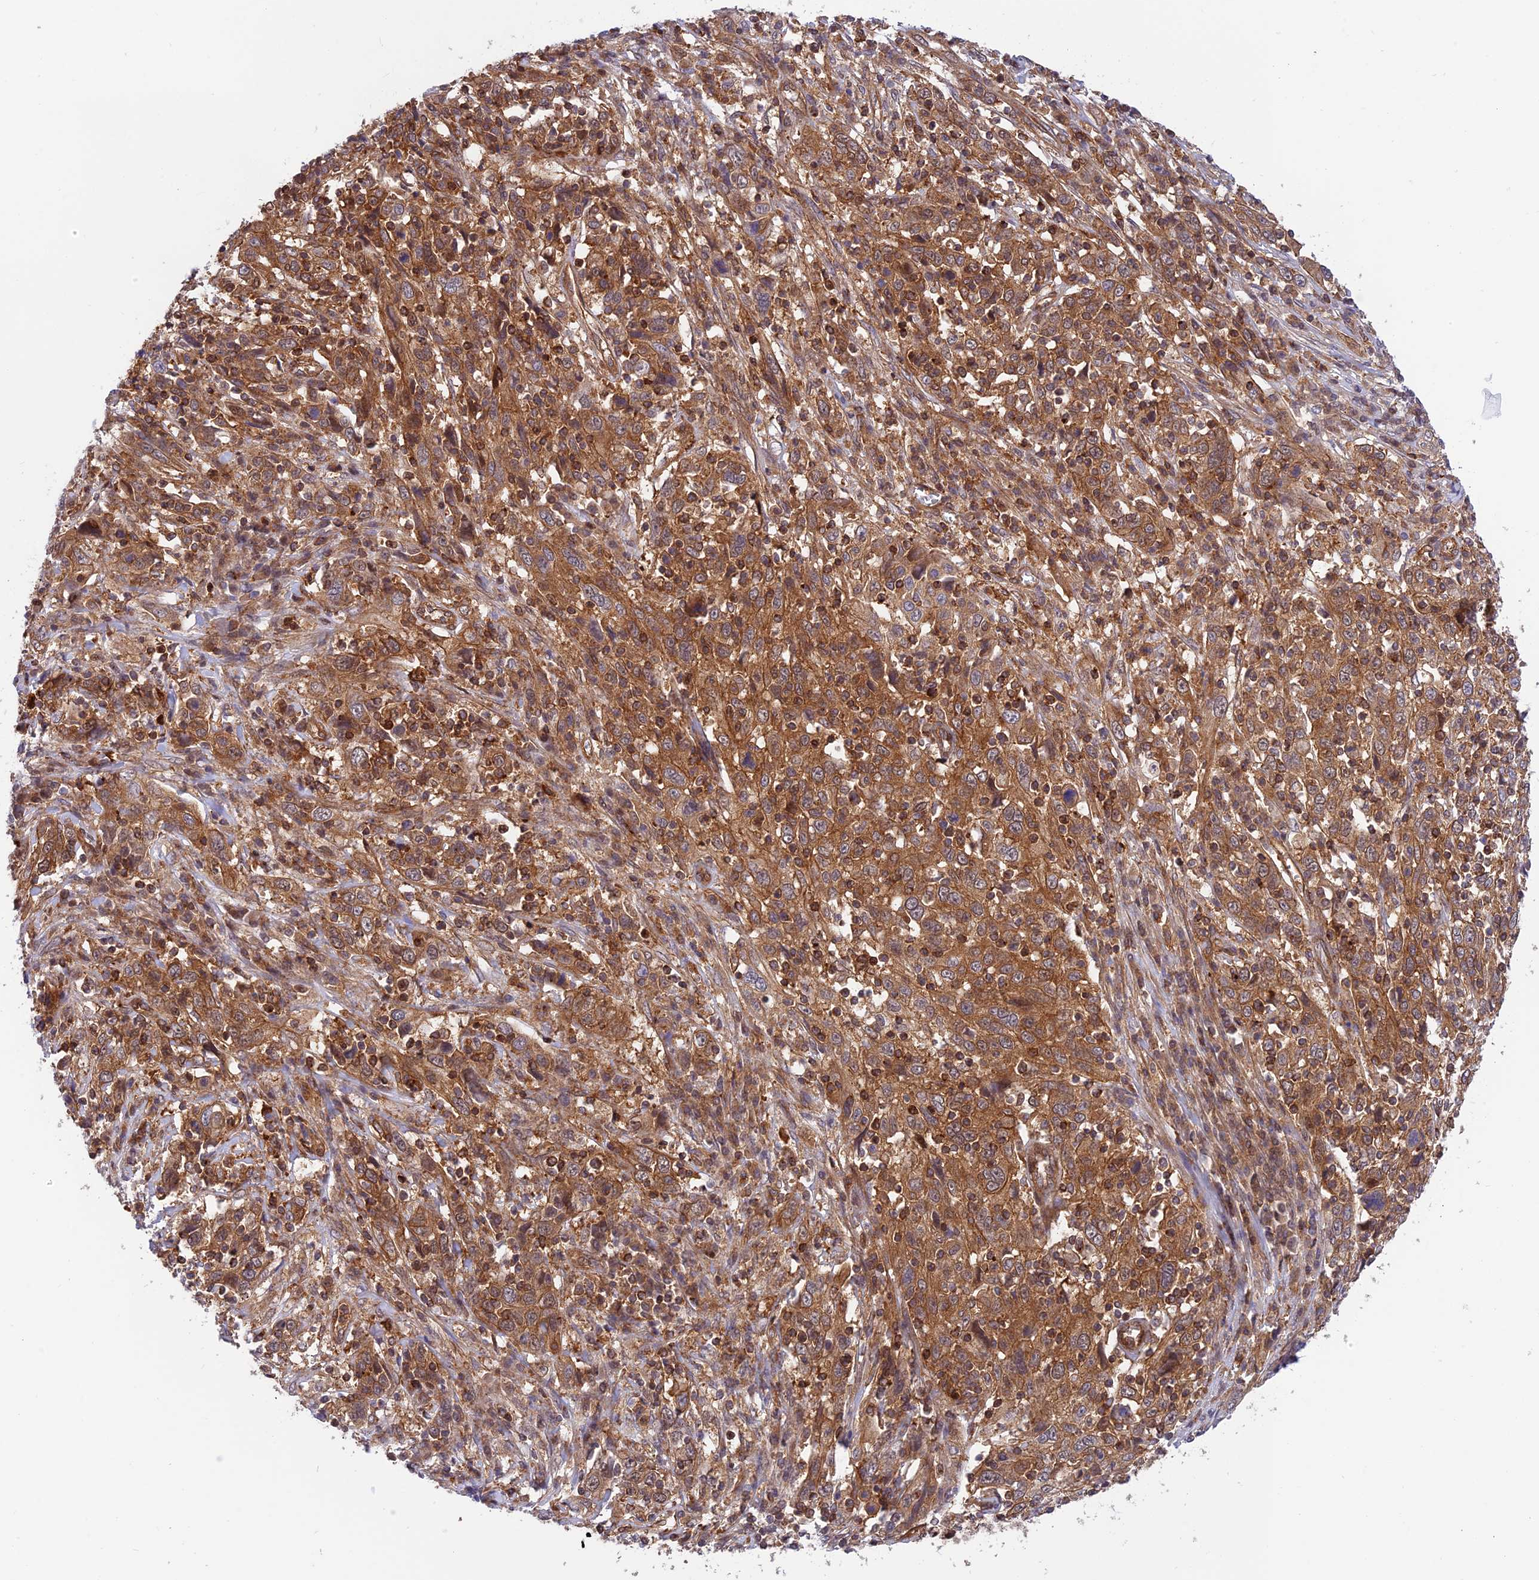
{"staining": {"intensity": "strong", "quantity": ">75%", "location": "cytoplasmic/membranous"}, "tissue": "cervical cancer", "cell_type": "Tumor cells", "image_type": "cancer", "snomed": [{"axis": "morphology", "description": "Squamous cell carcinoma, NOS"}, {"axis": "topography", "description": "Cervix"}], "caption": "A photomicrograph of human cervical squamous cell carcinoma stained for a protein shows strong cytoplasmic/membranous brown staining in tumor cells.", "gene": "EVI5L", "patient": {"sex": "female", "age": 46}}